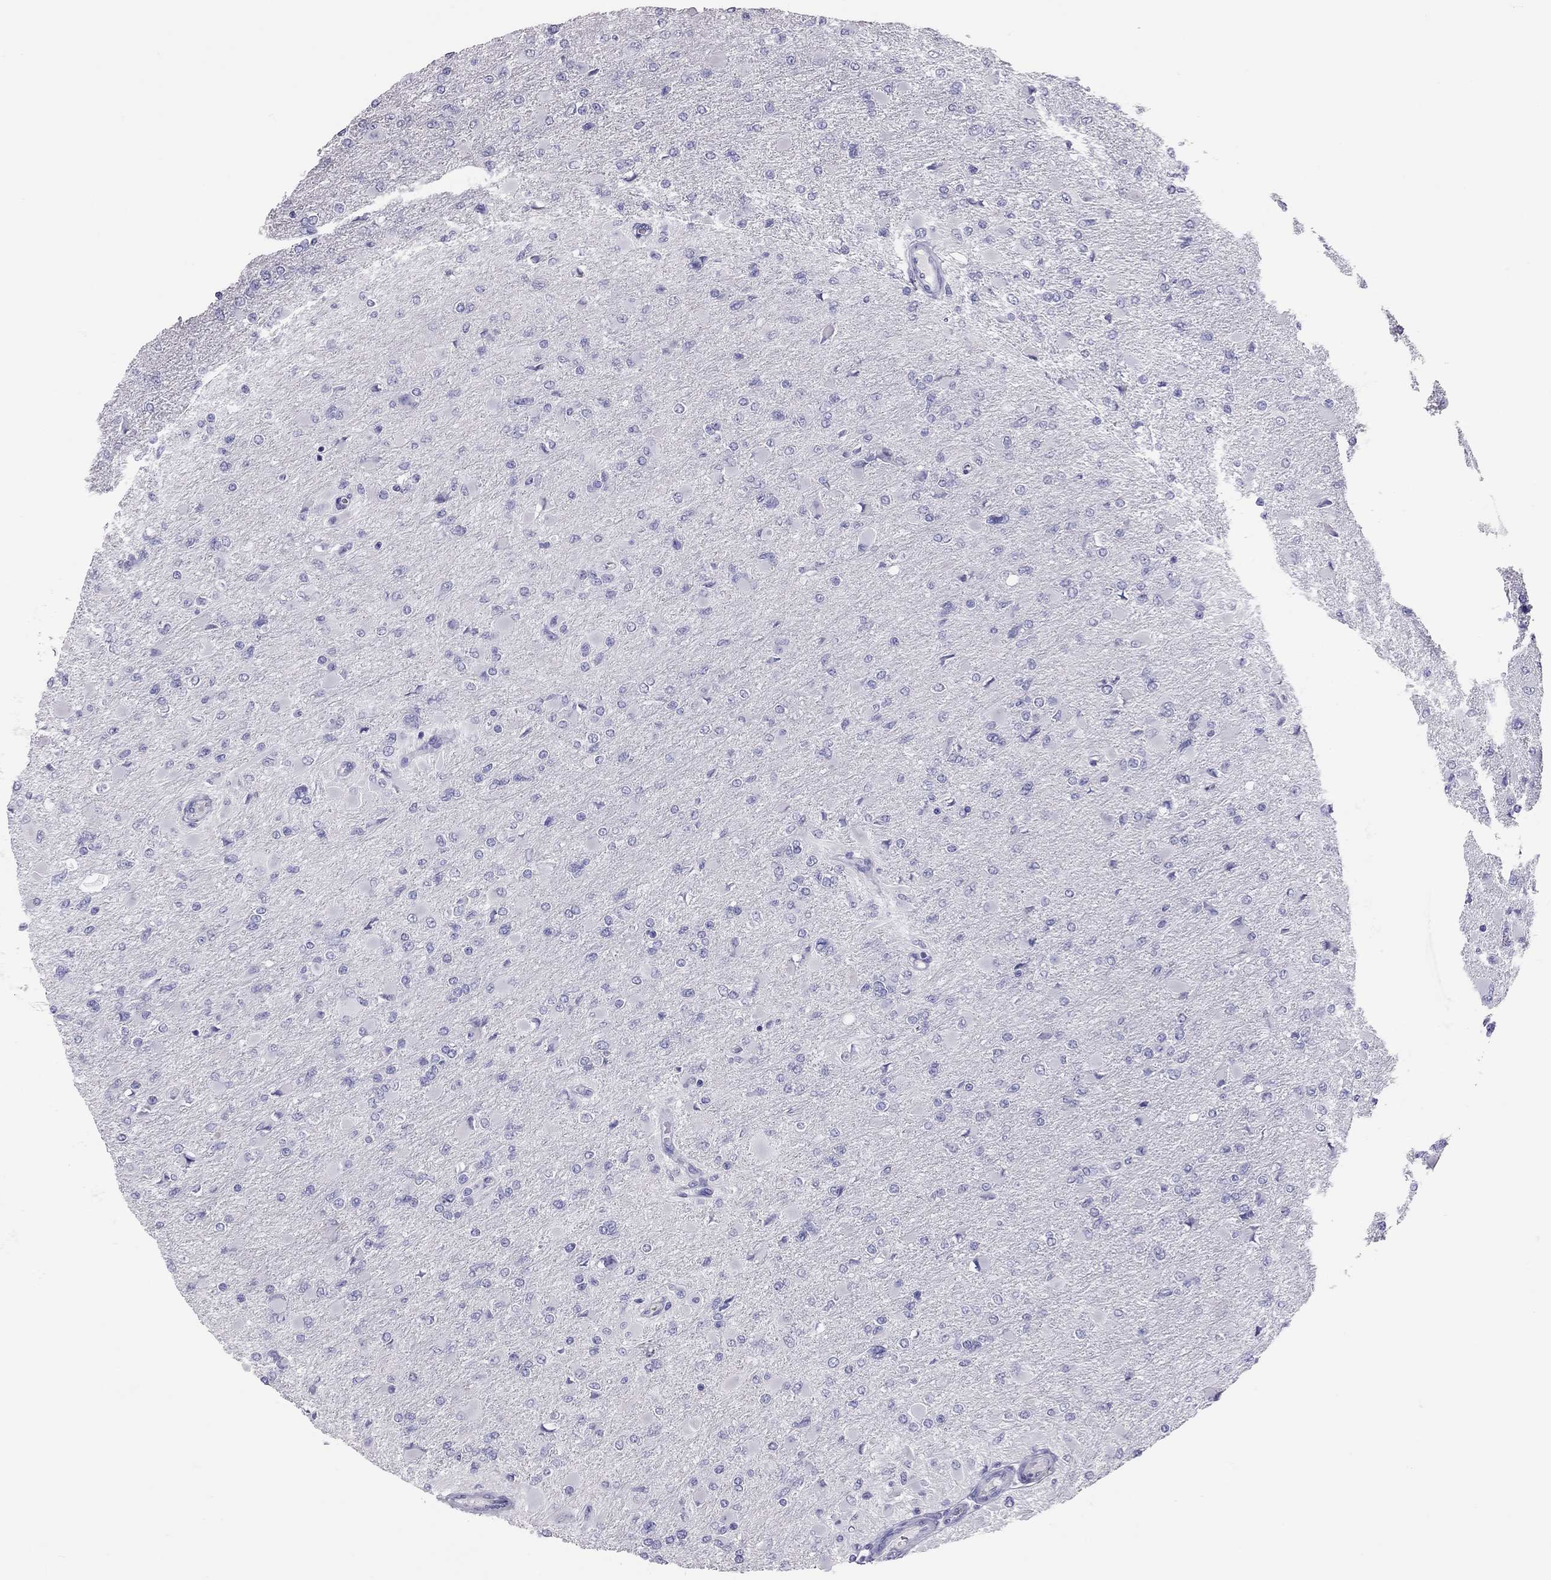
{"staining": {"intensity": "negative", "quantity": "none", "location": "none"}, "tissue": "glioma", "cell_type": "Tumor cells", "image_type": "cancer", "snomed": [{"axis": "morphology", "description": "Glioma, malignant, High grade"}, {"axis": "topography", "description": "Cerebral cortex"}], "caption": "Protein analysis of malignant glioma (high-grade) exhibits no significant staining in tumor cells.", "gene": "IL17REL", "patient": {"sex": "female", "age": 36}}